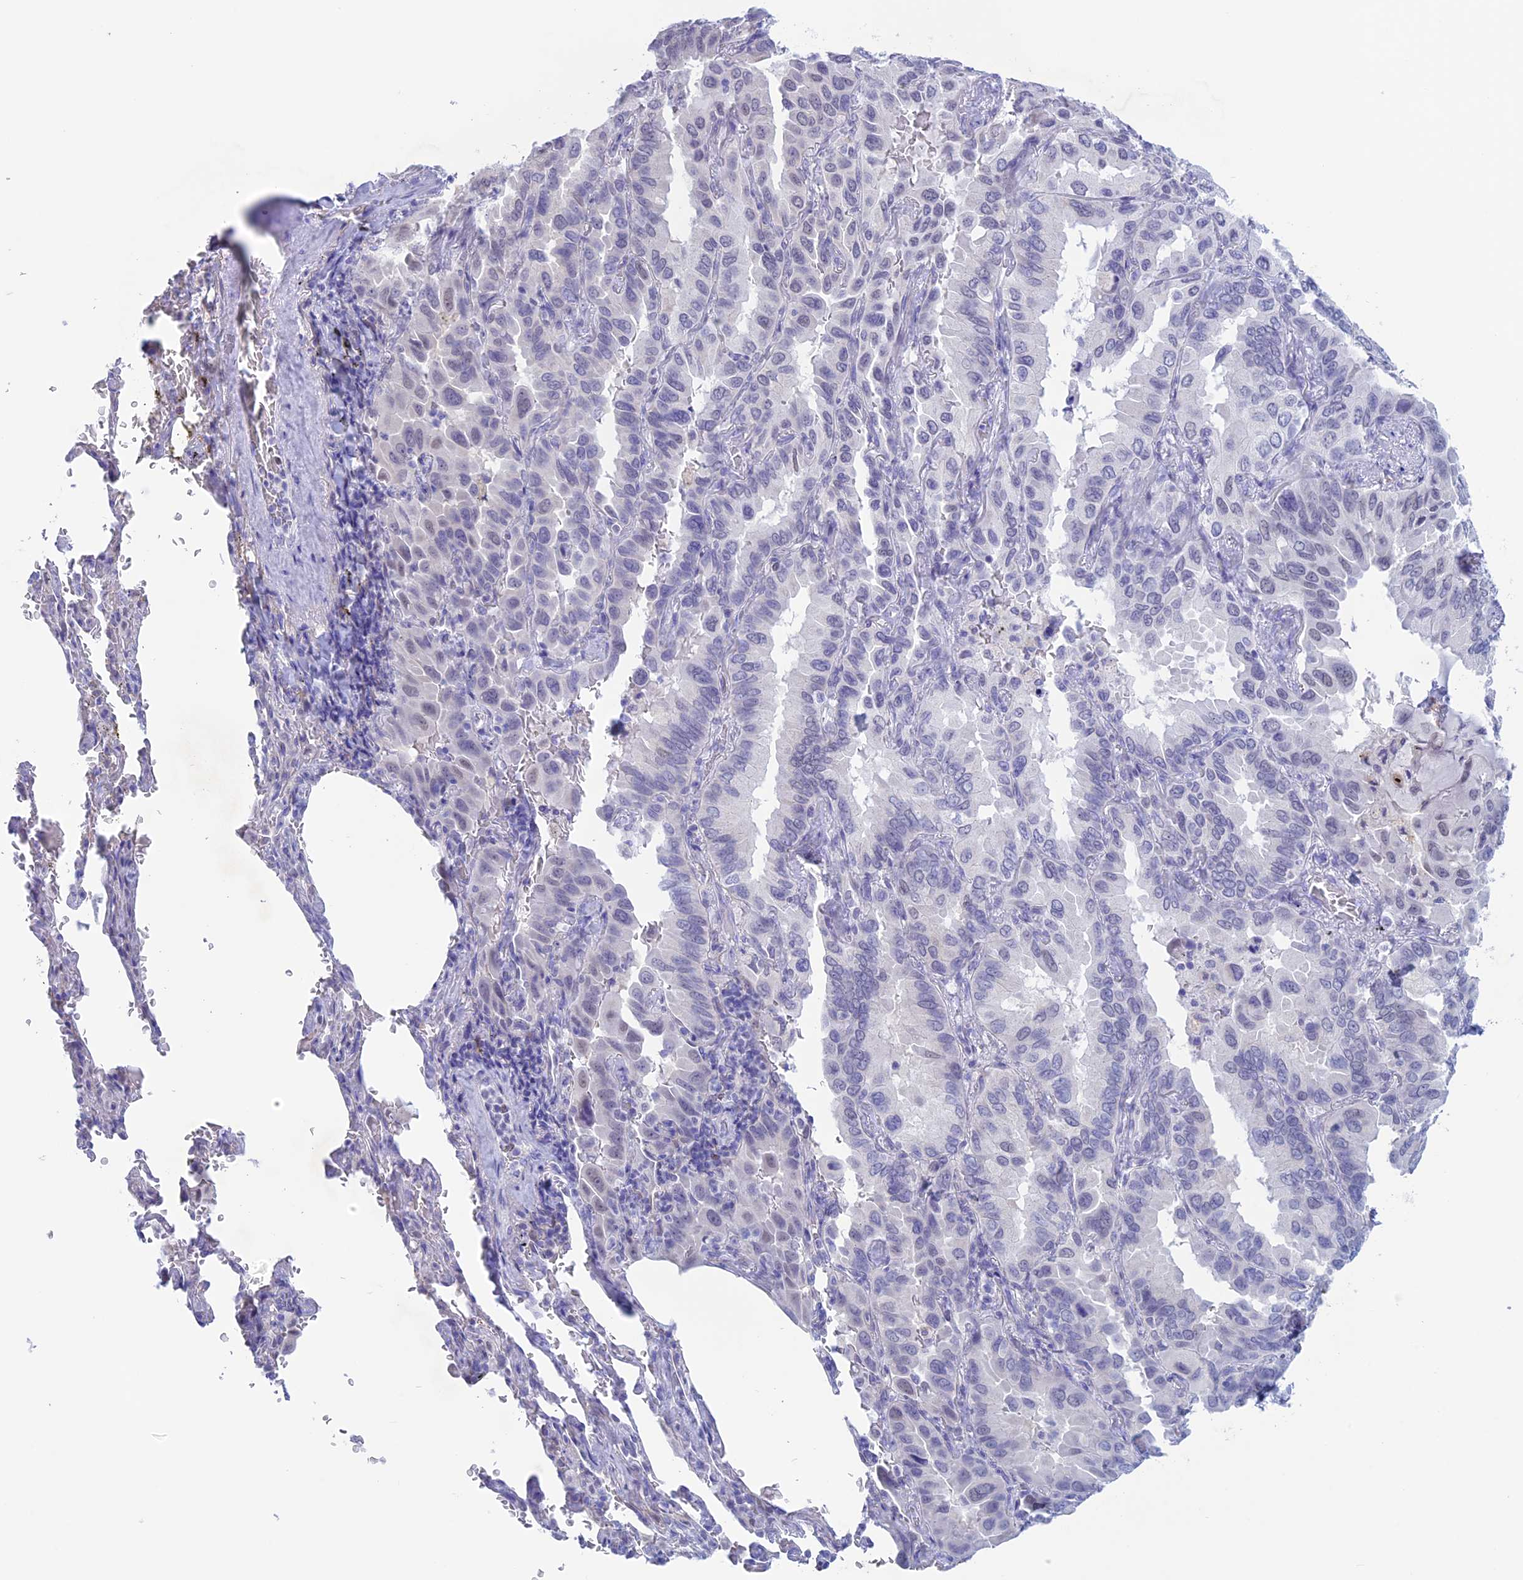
{"staining": {"intensity": "negative", "quantity": "none", "location": "none"}, "tissue": "lung cancer", "cell_type": "Tumor cells", "image_type": "cancer", "snomed": [{"axis": "morphology", "description": "Adenocarcinoma, NOS"}, {"axis": "topography", "description": "Lung"}], "caption": "DAB immunohistochemical staining of human lung cancer exhibits no significant staining in tumor cells. (DAB (3,3'-diaminobenzidine) IHC, high magnification).", "gene": "LHFPL2", "patient": {"sex": "male", "age": 64}}